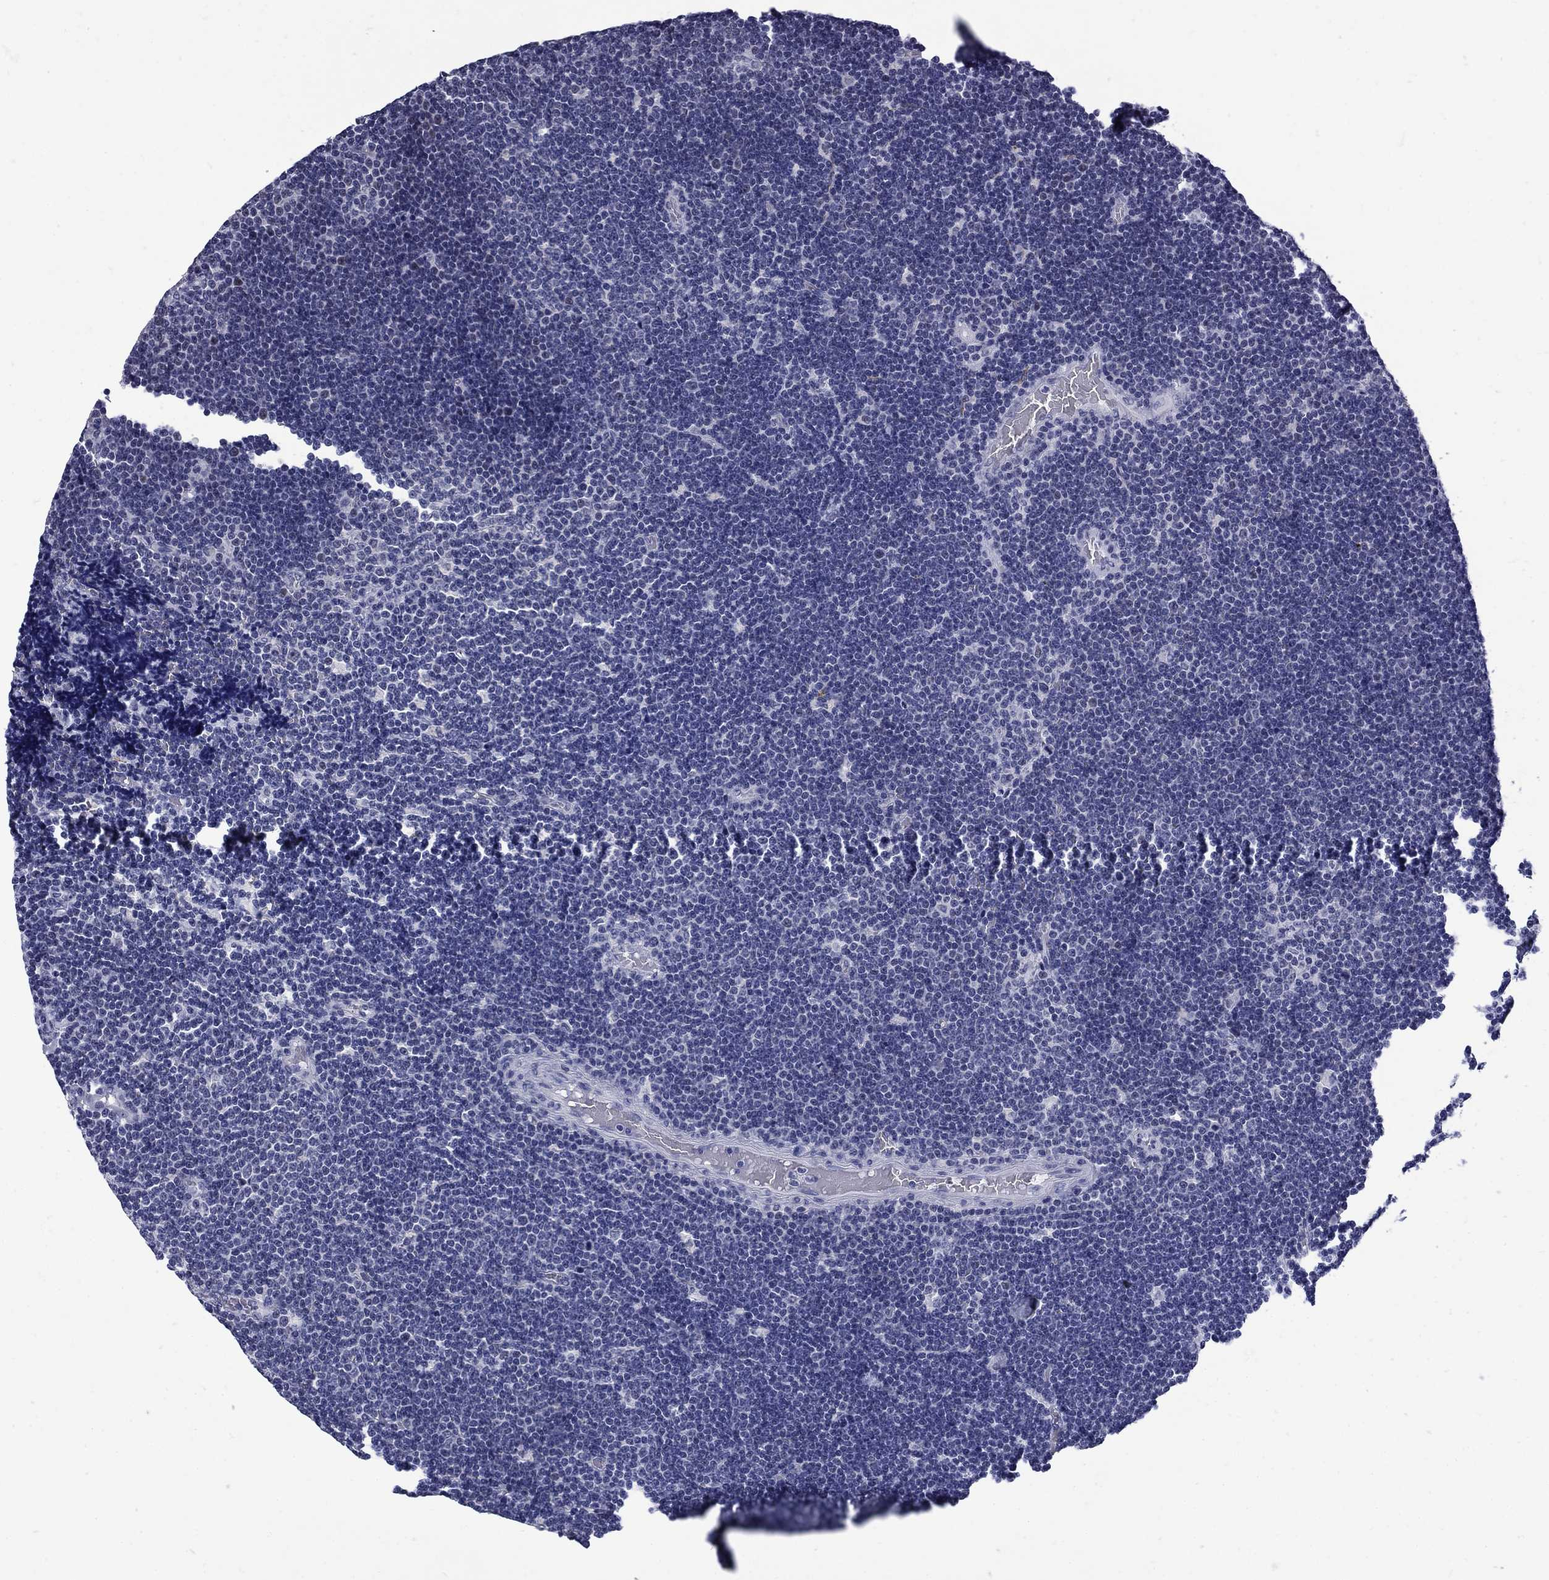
{"staining": {"intensity": "negative", "quantity": "none", "location": "none"}, "tissue": "lymphoma", "cell_type": "Tumor cells", "image_type": "cancer", "snomed": [{"axis": "morphology", "description": "Malignant lymphoma, non-Hodgkin's type, Low grade"}, {"axis": "topography", "description": "Brain"}], "caption": "Immunohistochemistry (IHC) histopathology image of human low-grade malignant lymphoma, non-Hodgkin's type stained for a protein (brown), which reveals no positivity in tumor cells.", "gene": "MGARP", "patient": {"sex": "female", "age": 66}}